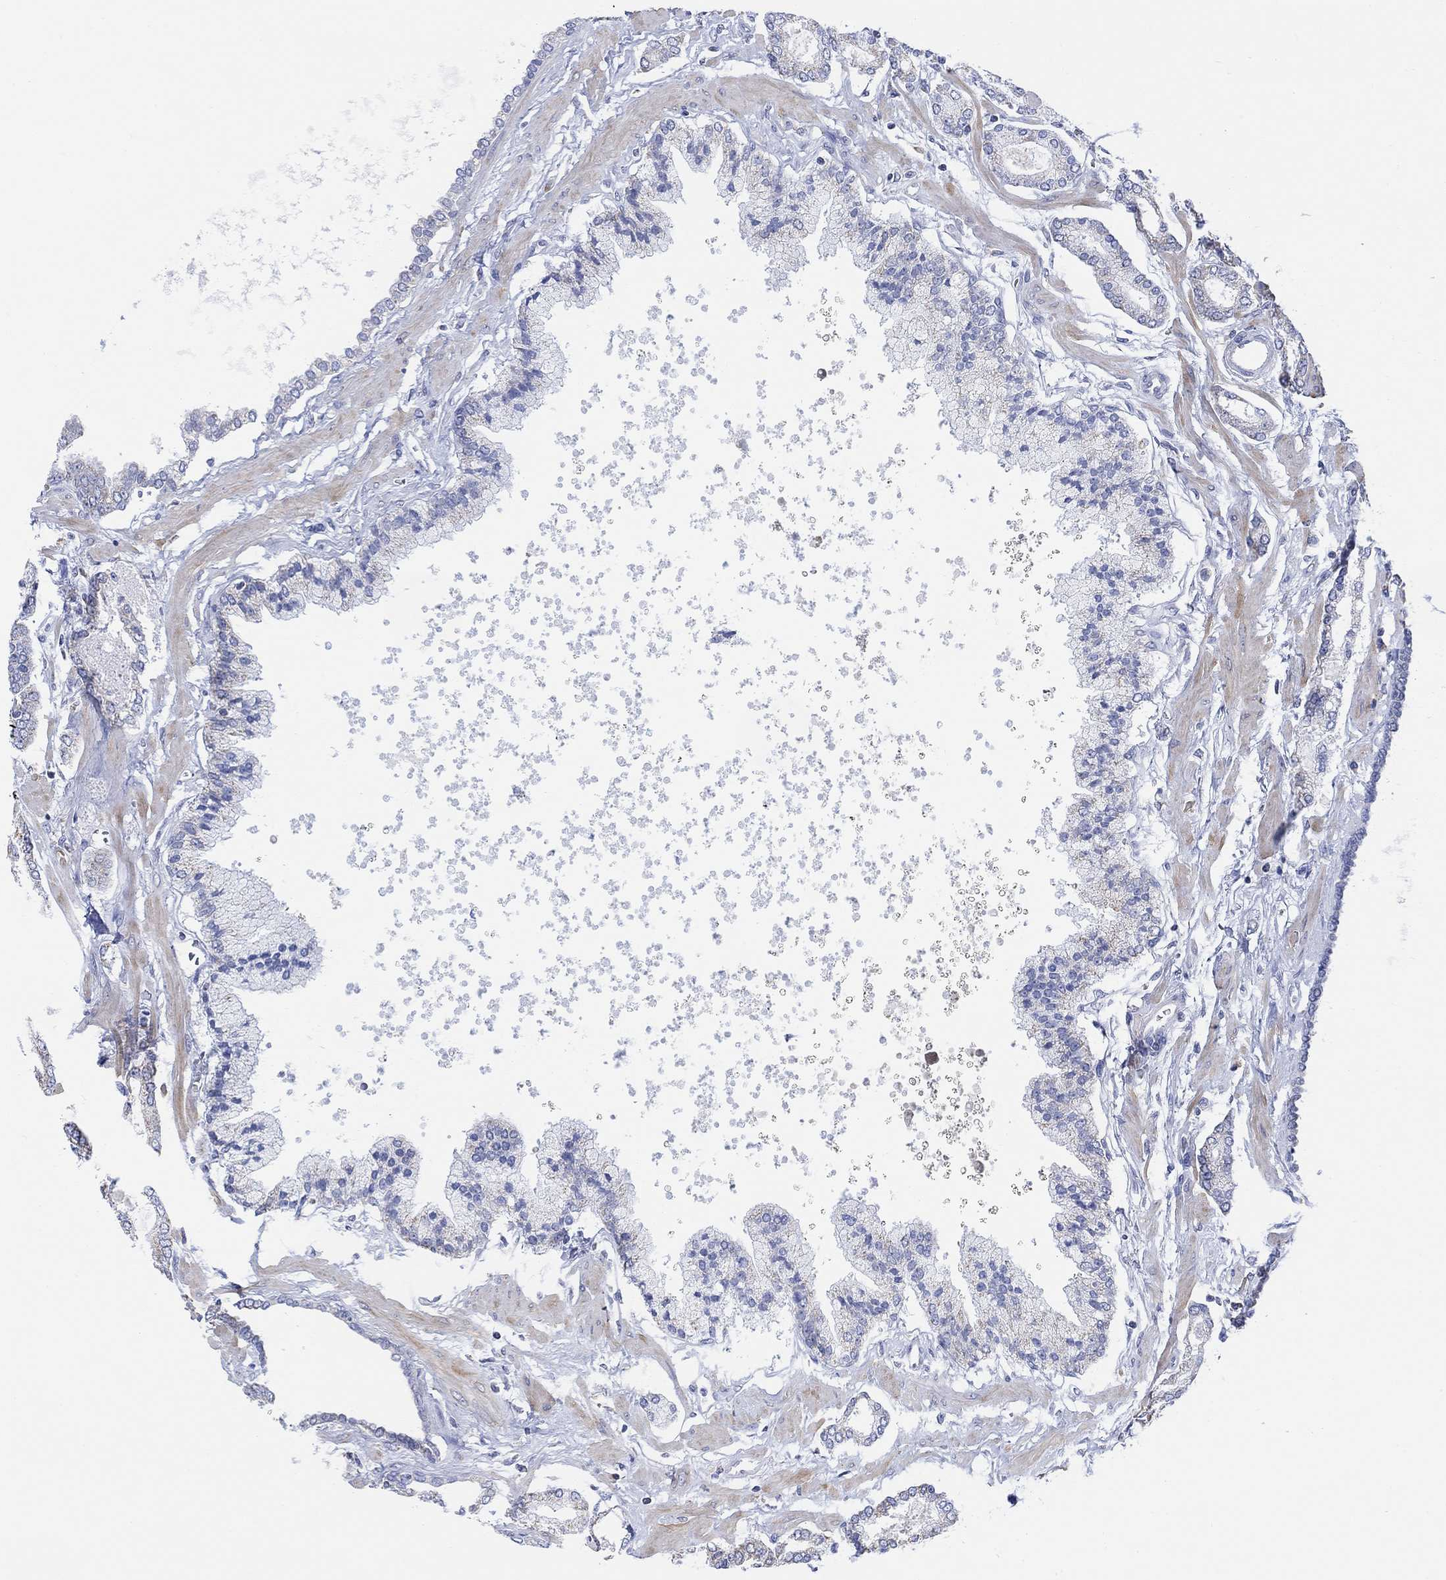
{"staining": {"intensity": "negative", "quantity": "none", "location": "none"}, "tissue": "prostate cancer", "cell_type": "Tumor cells", "image_type": "cancer", "snomed": [{"axis": "morphology", "description": "Adenocarcinoma, NOS"}, {"axis": "topography", "description": "Prostate"}], "caption": "Immunohistochemistry micrograph of neoplastic tissue: human prostate cancer stained with DAB (3,3'-diaminobenzidine) reveals no significant protein expression in tumor cells.", "gene": "SYT12", "patient": {"sex": "male", "age": 63}}